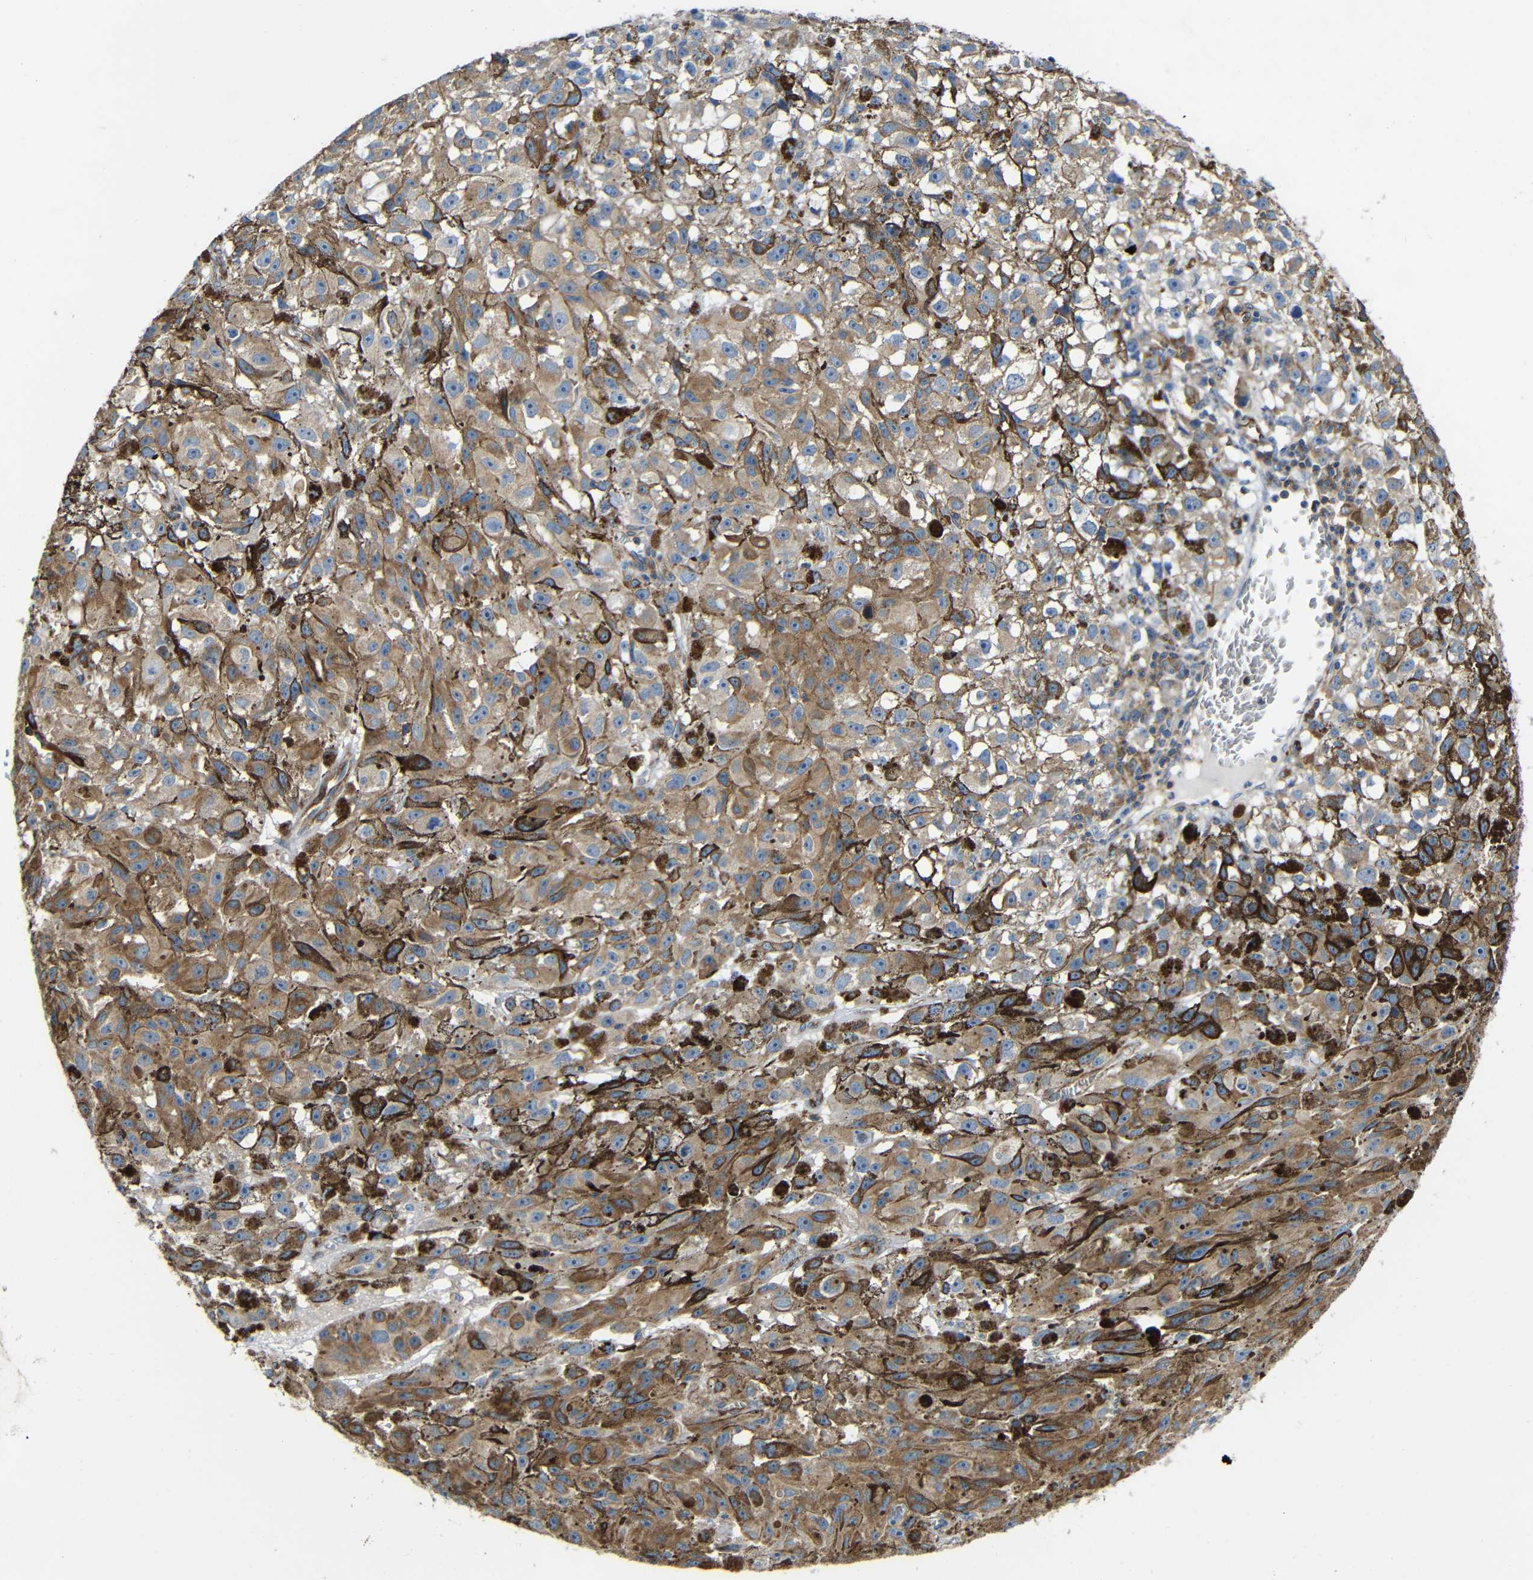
{"staining": {"intensity": "moderate", "quantity": ">75%", "location": "cytoplasmic/membranous"}, "tissue": "melanoma", "cell_type": "Tumor cells", "image_type": "cancer", "snomed": [{"axis": "morphology", "description": "Malignant melanoma, NOS"}, {"axis": "topography", "description": "Skin"}], "caption": "Protein staining exhibits moderate cytoplasmic/membranous staining in approximately >75% of tumor cells in melanoma. Immunohistochemistry stains the protein of interest in brown and the nuclei are stained blue.", "gene": "IGSF10", "patient": {"sex": "female", "age": 104}}